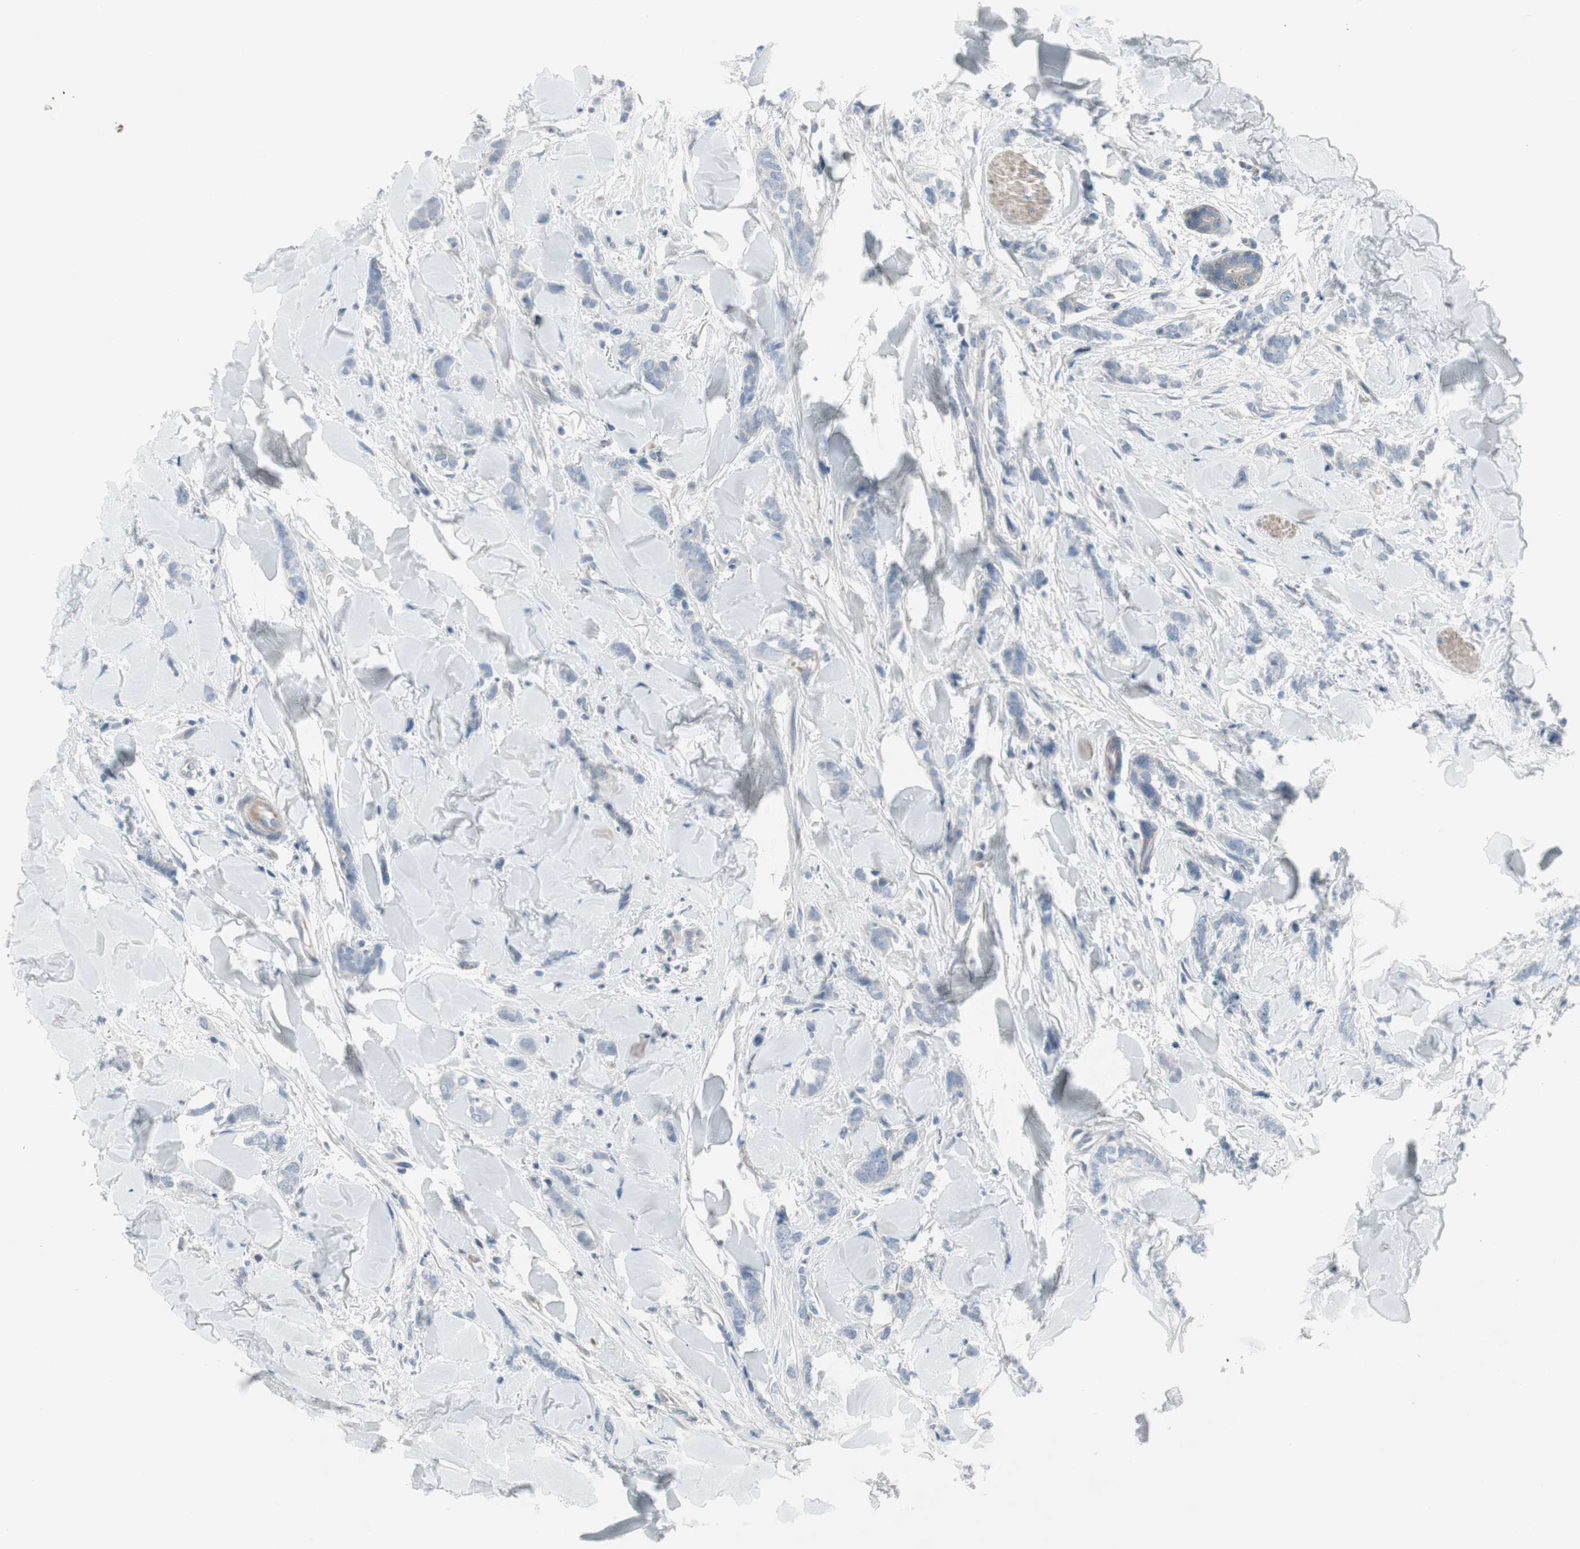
{"staining": {"intensity": "negative", "quantity": "none", "location": "none"}, "tissue": "breast cancer", "cell_type": "Tumor cells", "image_type": "cancer", "snomed": [{"axis": "morphology", "description": "Lobular carcinoma"}, {"axis": "topography", "description": "Skin"}, {"axis": "topography", "description": "Breast"}], "caption": "Immunohistochemistry histopathology image of neoplastic tissue: human breast cancer (lobular carcinoma) stained with DAB (3,3'-diaminobenzidine) displays no significant protein positivity in tumor cells.", "gene": "PIGR", "patient": {"sex": "female", "age": 46}}